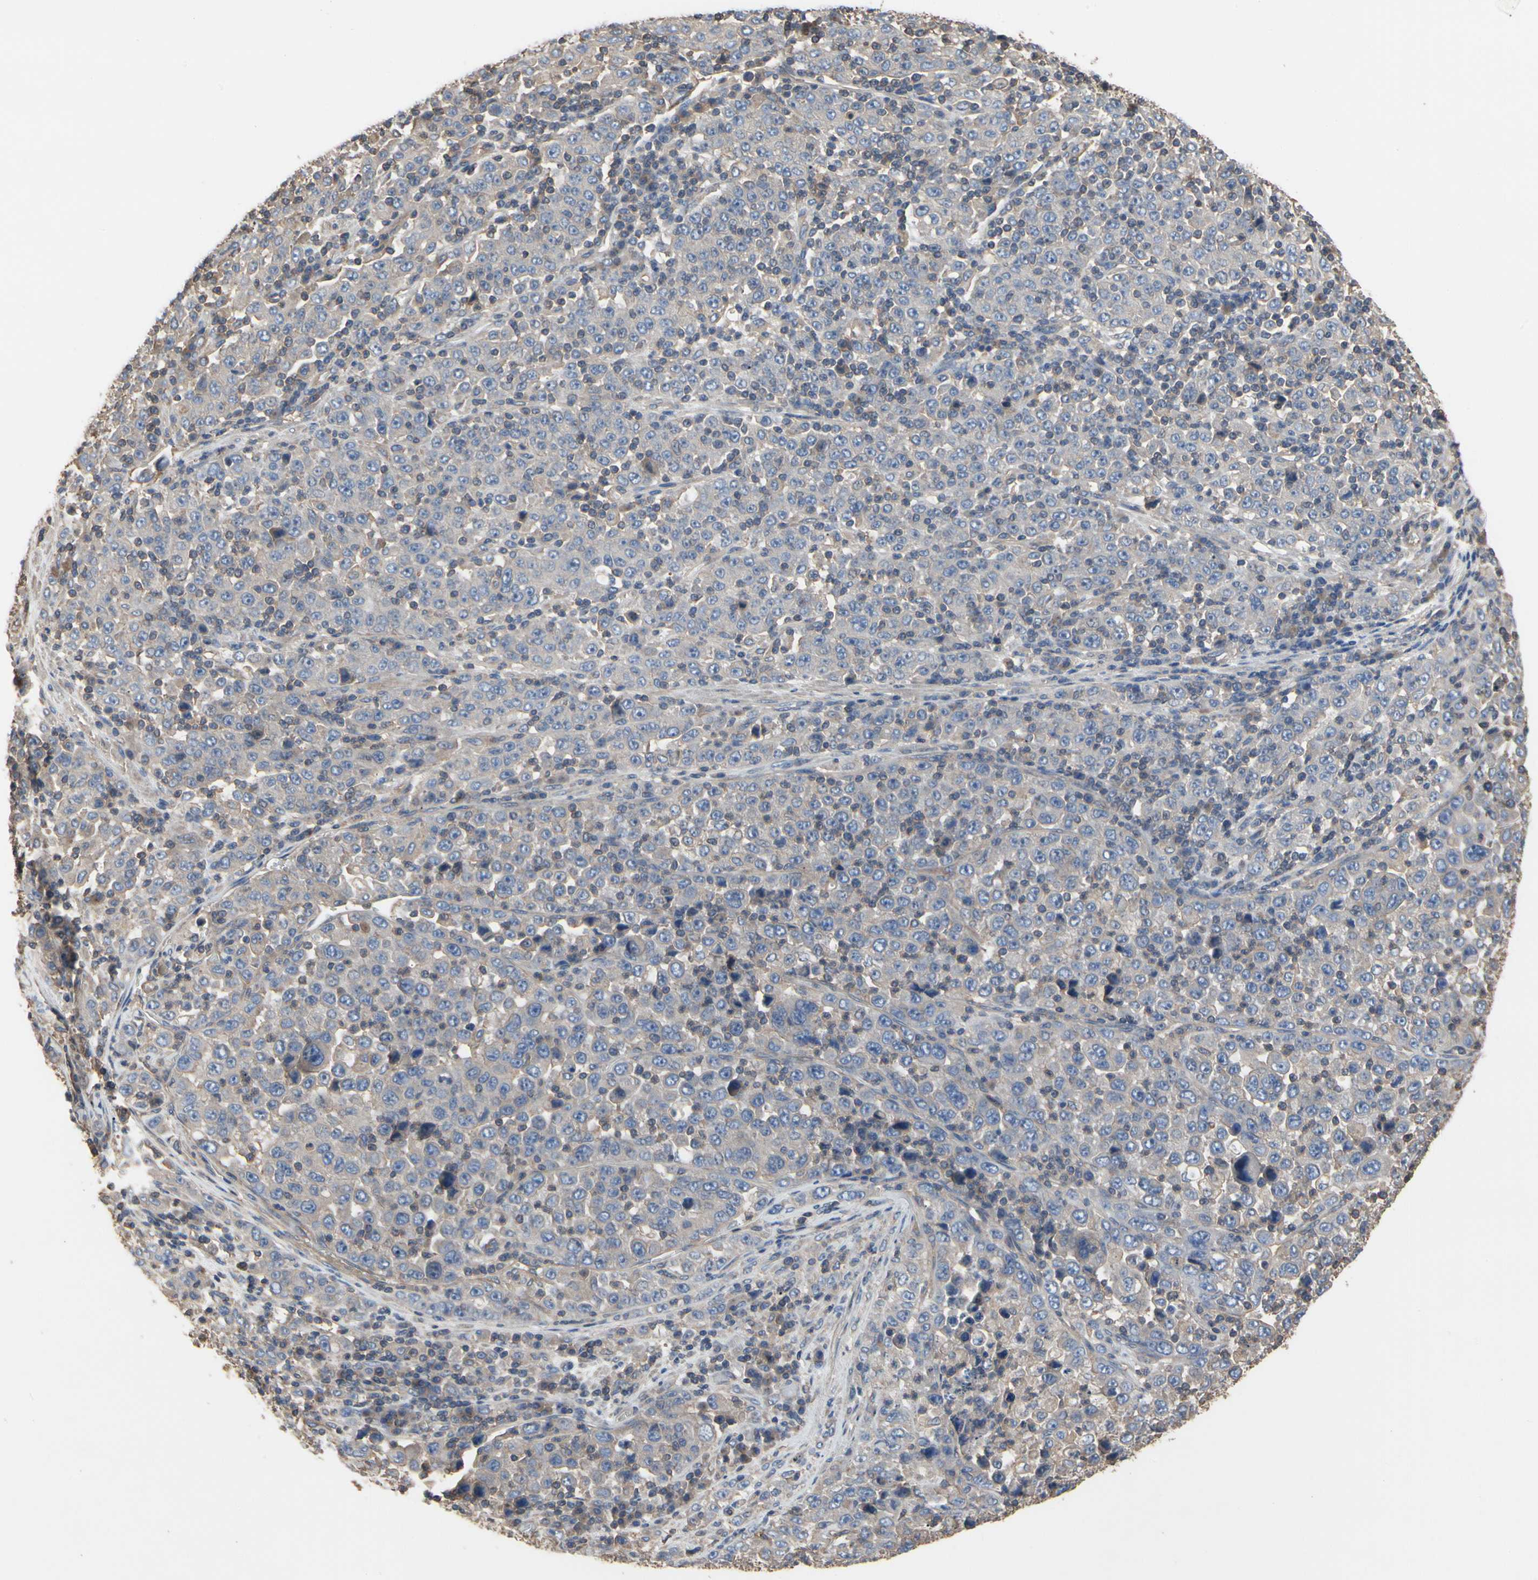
{"staining": {"intensity": "weak", "quantity": "<25%", "location": "cytoplasmic/membranous"}, "tissue": "stomach cancer", "cell_type": "Tumor cells", "image_type": "cancer", "snomed": [{"axis": "morphology", "description": "Normal tissue, NOS"}, {"axis": "morphology", "description": "Adenocarcinoma, NOS"}, {"axis": "topography", "description": "Stomach, upper"}, {"axis": "topography", "description": "Stomach"}], "caption": "A high-resolution histopathology image shows IHC staining of stomach cancer (adenocarcinoma), which displays no significant staining in tumor cells.", "gene": "PDZK1", "patient": {"sex": "male", "age": 59}}